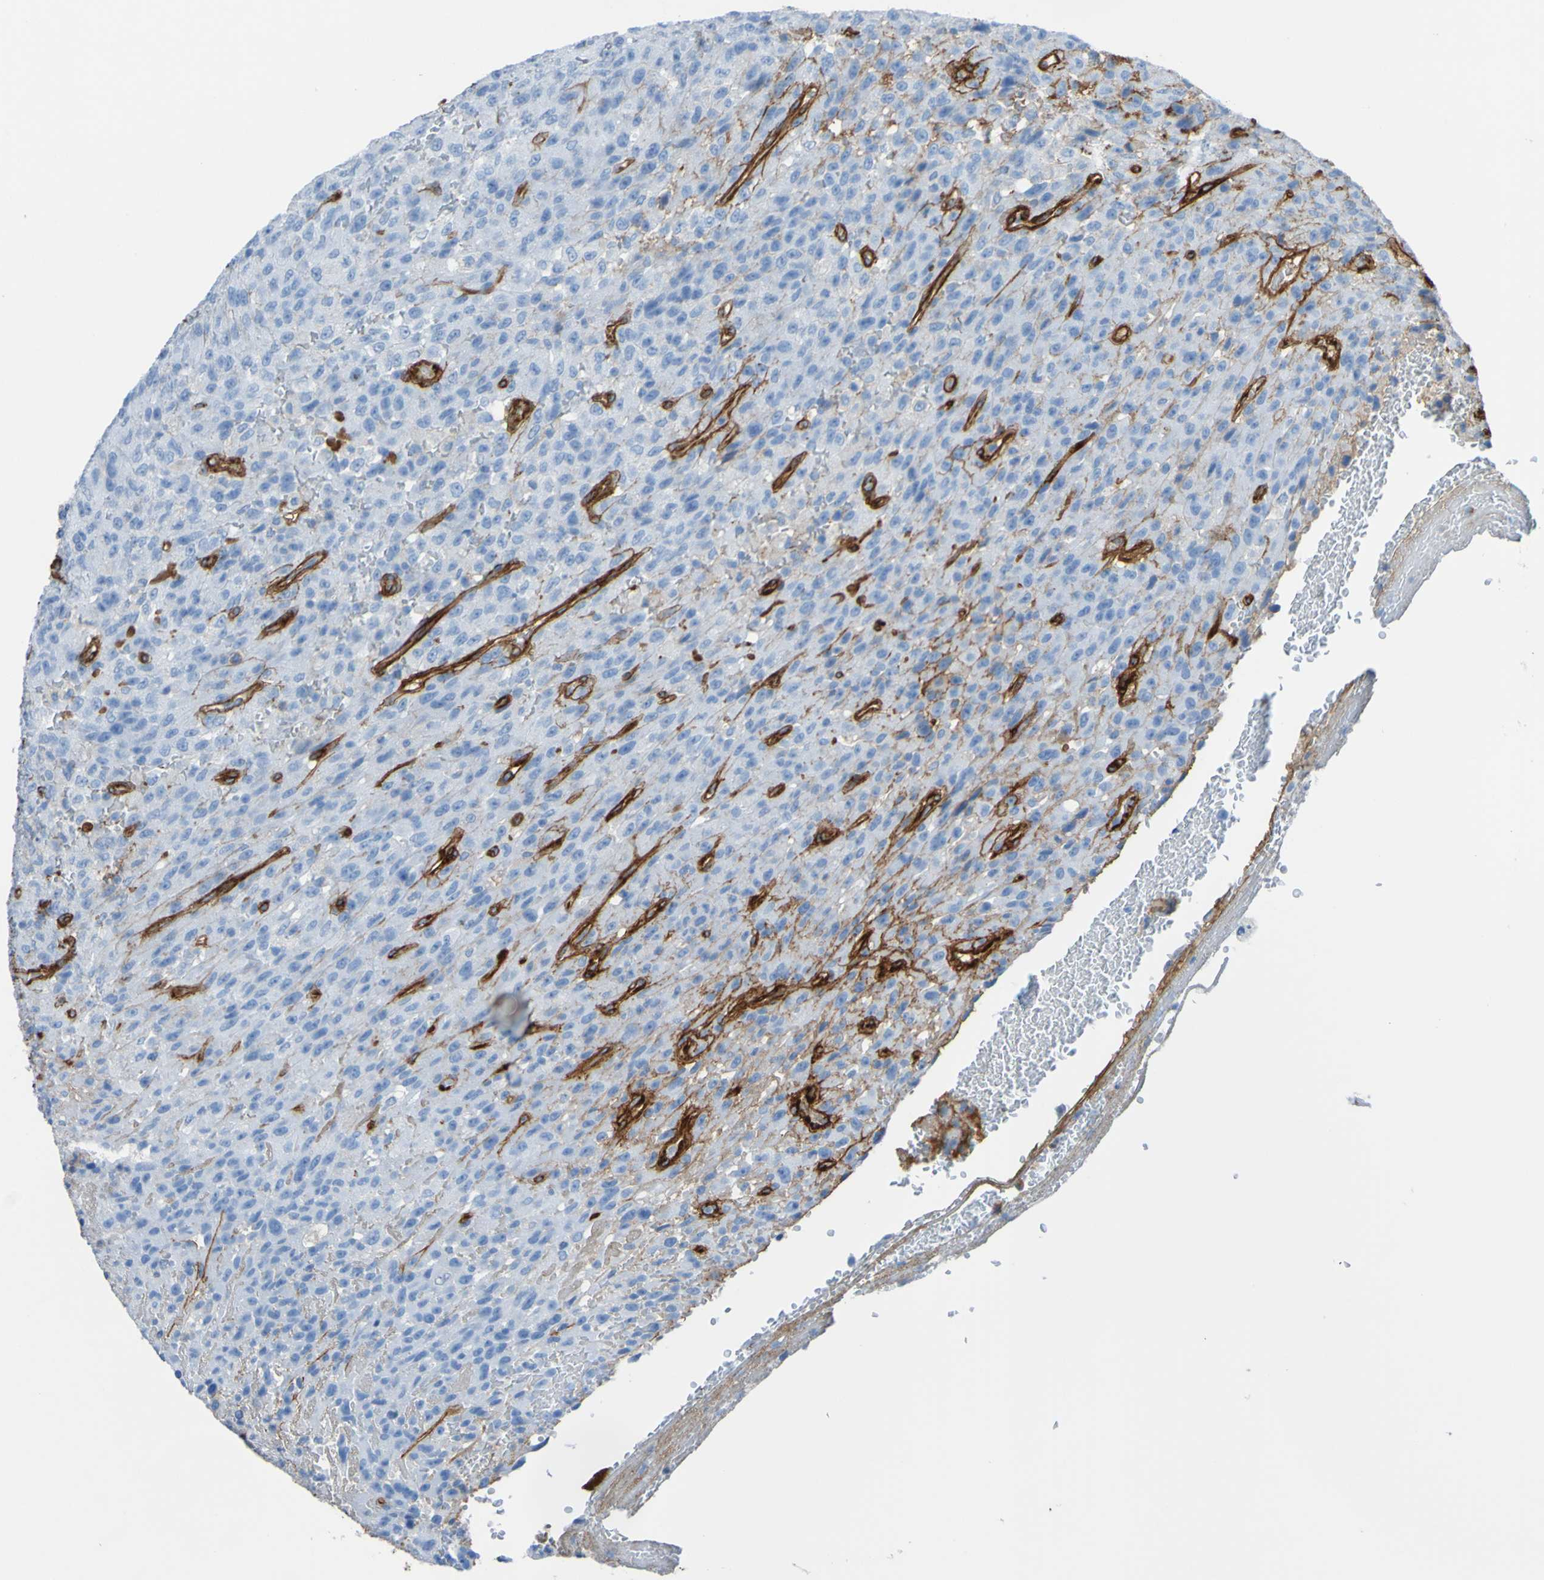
{"staining": {"intensity": "negative", "quantity": "none", "location": "none"}, "tissue": "urothelial cancer", "cell_type": "Tumor cells", "image_type": "cancer", "snomed": [{"axis": "morphology", "description": "Urothelial carcinoma, High grade"}, {"axis": "topography", "description": "Urinary bladder"}], "caption": "Human urothelial carcinoma (high-grade) stained for a protein using immunohistochemistry exhibits no positivity in tumor cells.", "gene": "COL4A2", "patient": {"sex": "male", "age": 66}}